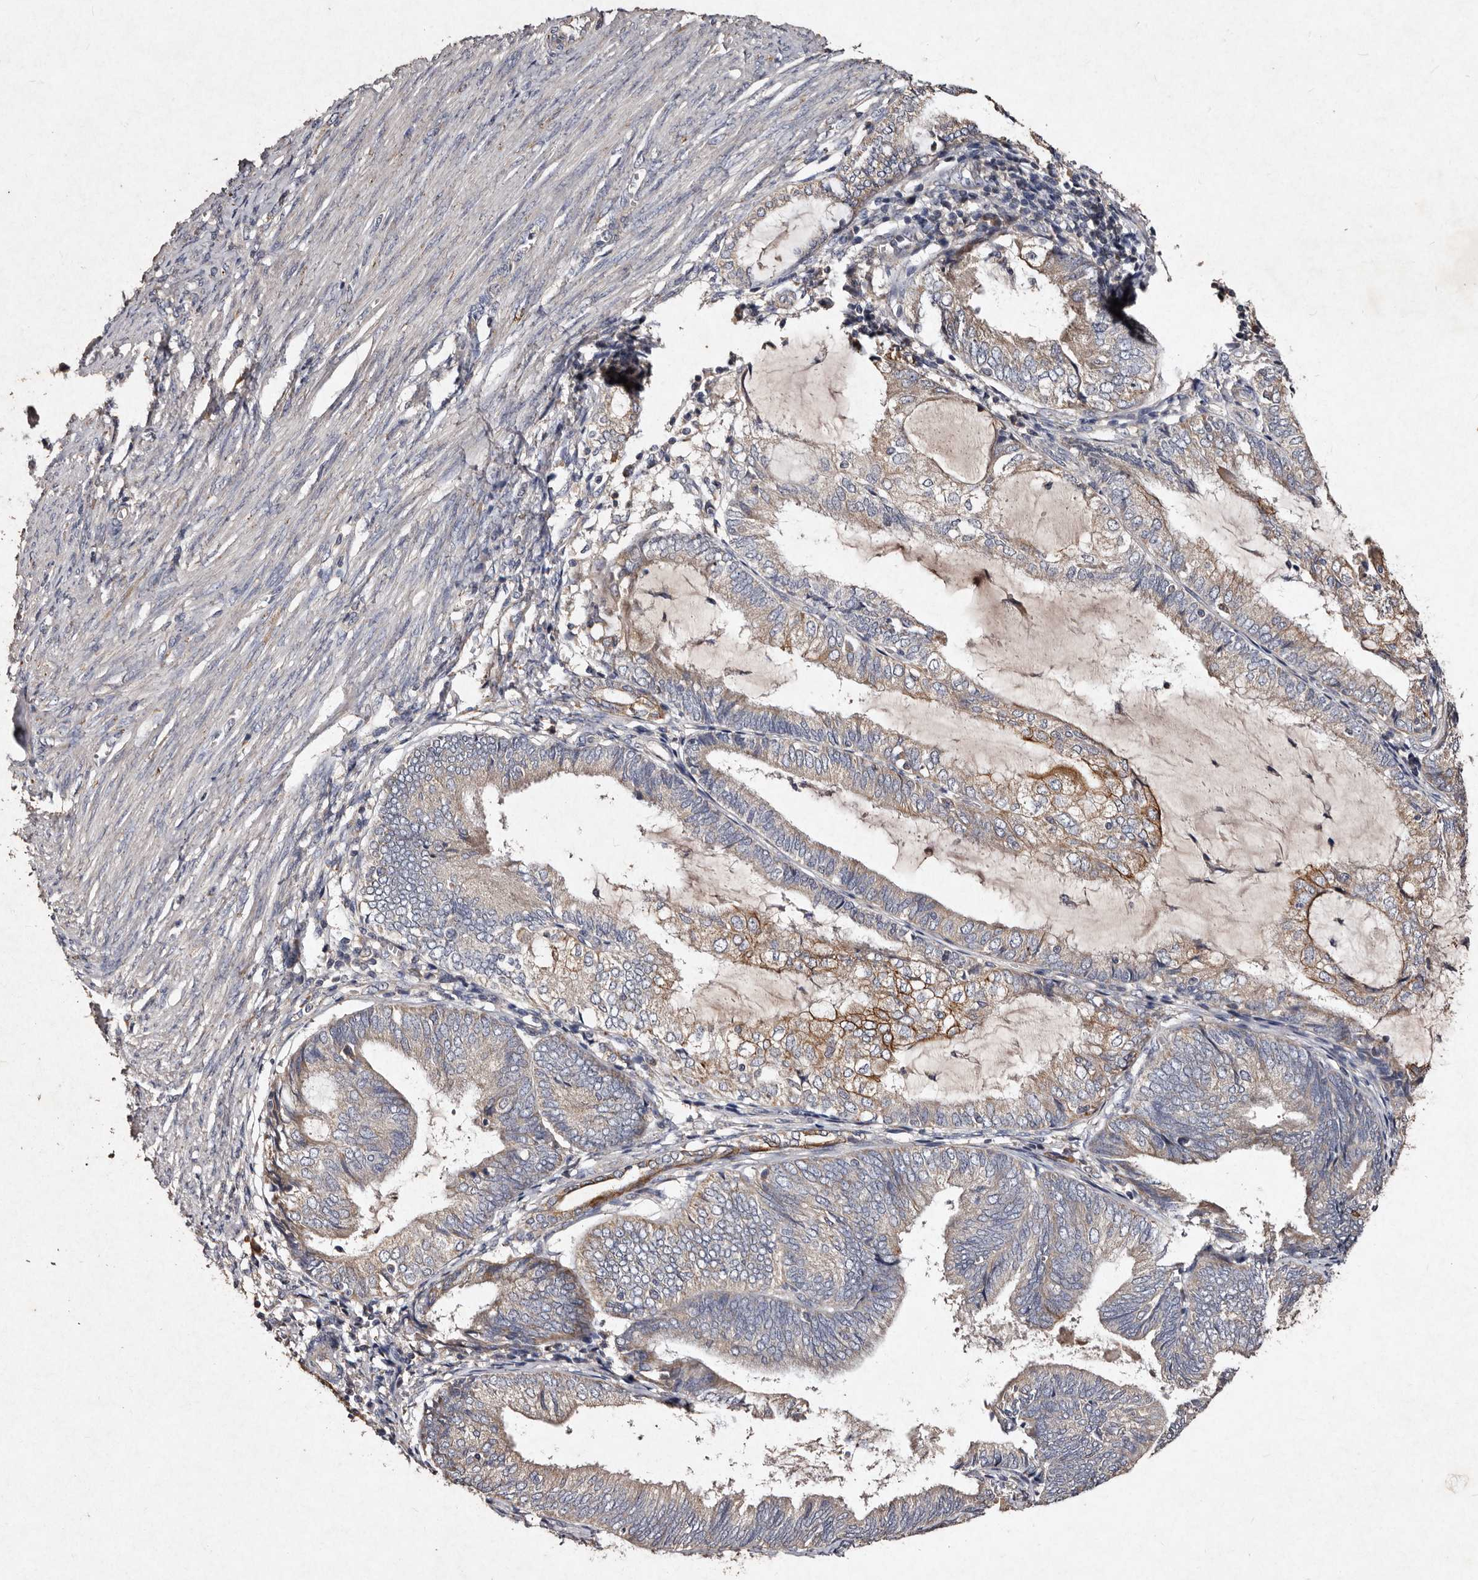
{"staining": {"intensity": "moderate", "quantity": "<25%", "location": "cytoplasmic/membranous"}, "tissue": "endometrial cancer", "cell_type": "Tumor cells", "image_type": "cancer", "snomed": [{"axis": "morphology", "description": "Adenocarcinoma, NOS"}, {"axis": "topography", "description": "Endometrium"}], "caption": "An immunohistochemistry photomicrograph of neoplastic tissue is shown. Protein staining in brown labels moderate cytoplasmic/membranous positivity in endometrial adenocarcinoma within tumor cells.", "gene": "TFB1M", "patient": {"sex": "female", "age": 81}}